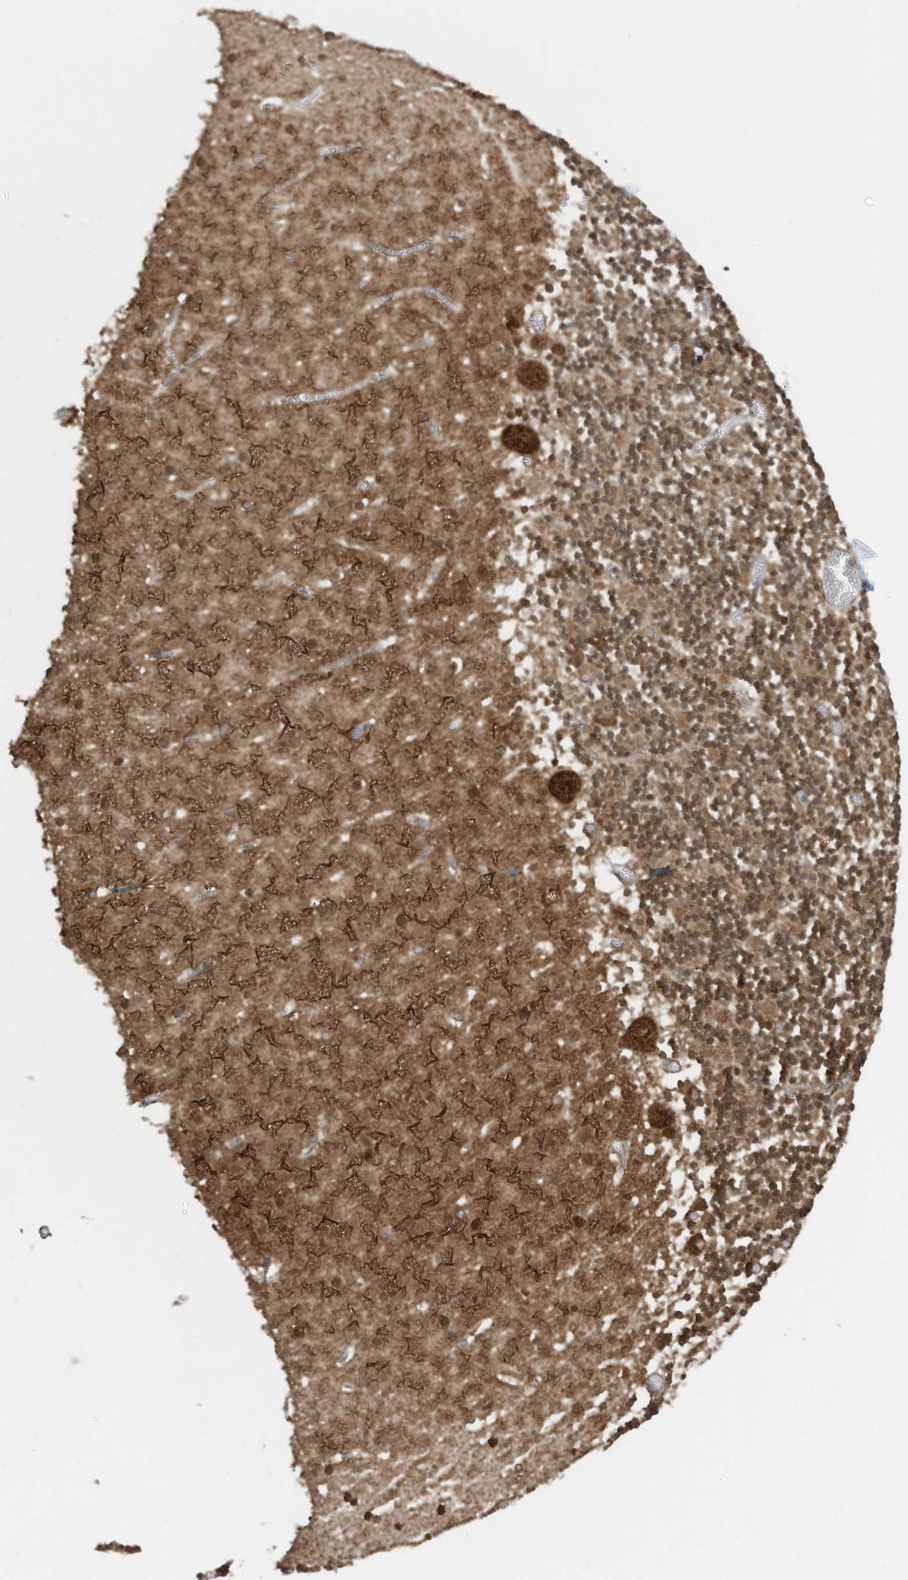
{"staining": {"intensity": "moderate", "quantity": ">75%", "location": "cytoplasmic/membranous,nuclear"}, "tissue": "cerebellum", "cell_type": "Cells in granular layer", "image_type": "normal", "snomed": [{"axis": "morphology", "description": "Normal tissue, NOS"}, {"axis": "topography", "description": "Cerebellum"}], "caption": "An image of human cerebellum stained for a protein exhibits moderate cytoplasmic/membranous,nuclear brown staining in cells in granular layer. (DAB = brown stain, brightfield microscopy at high magnification).", "gene": "OLA1", "patient": {"sex": "female", "age": 28}}